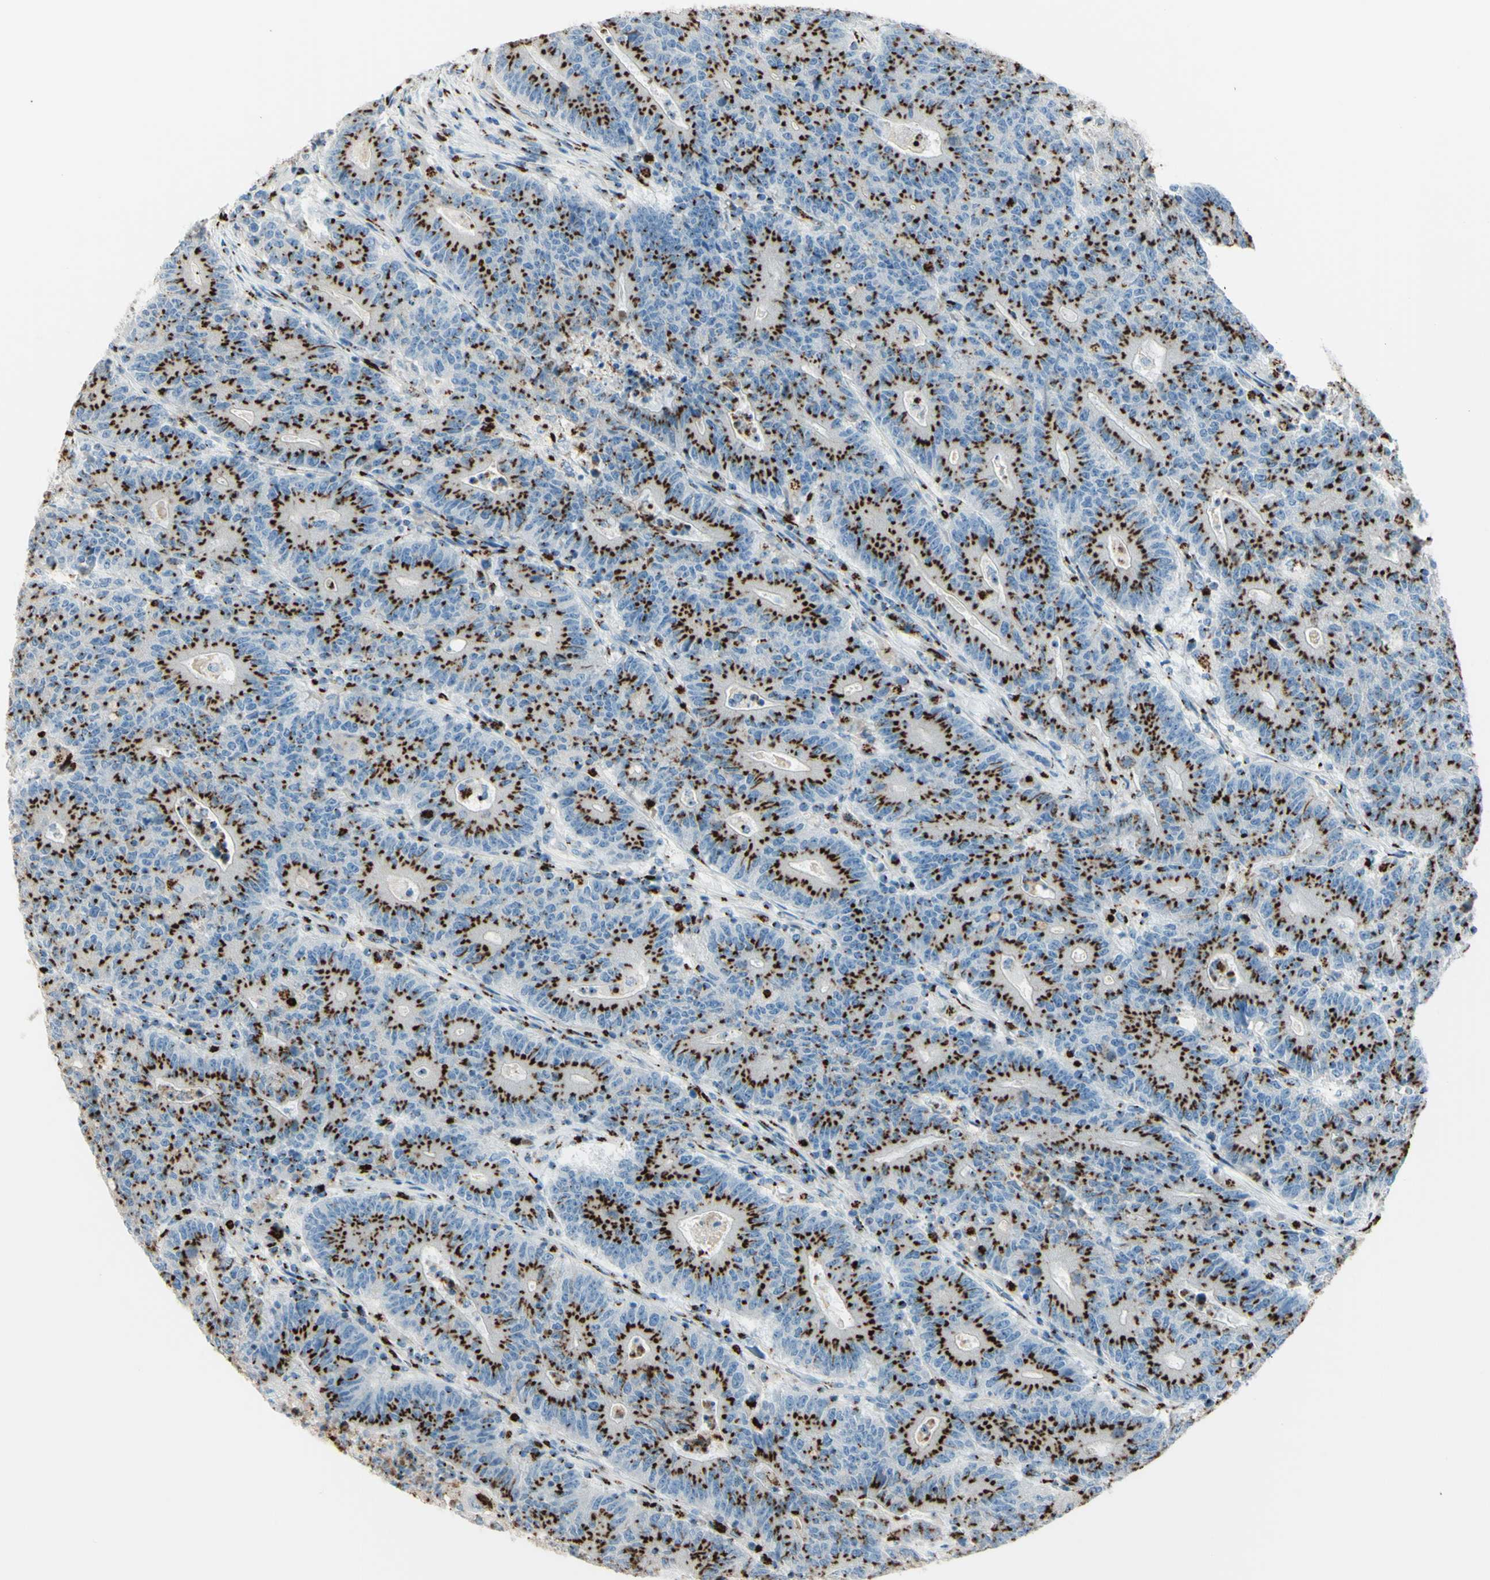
{"staining": {"intensity": "strong", "quantity": ">75%", "location": "cytoplasmic/membranous"}, "tissue": "colorectal cancer", "cell_type": "Tumor cells", "image_type": "cancer", "snomed": [{"axis": "morphology", "description": "Normal tissue, NOS"}, {"axis": "morphology", "description": "Adenocarcinoma, NOS"}, {"axis": "topography", "description": "Colon"}], "caption": "A histopathology image showing strong cytoplasmic/membranous staining in approximately >75% of tumor cells in colorectal adenocarcinoma, as visualized by brown immunohistochemical staining.", "gene": "B4GALT1", "patient": {"sex": "female", "age": 75}}